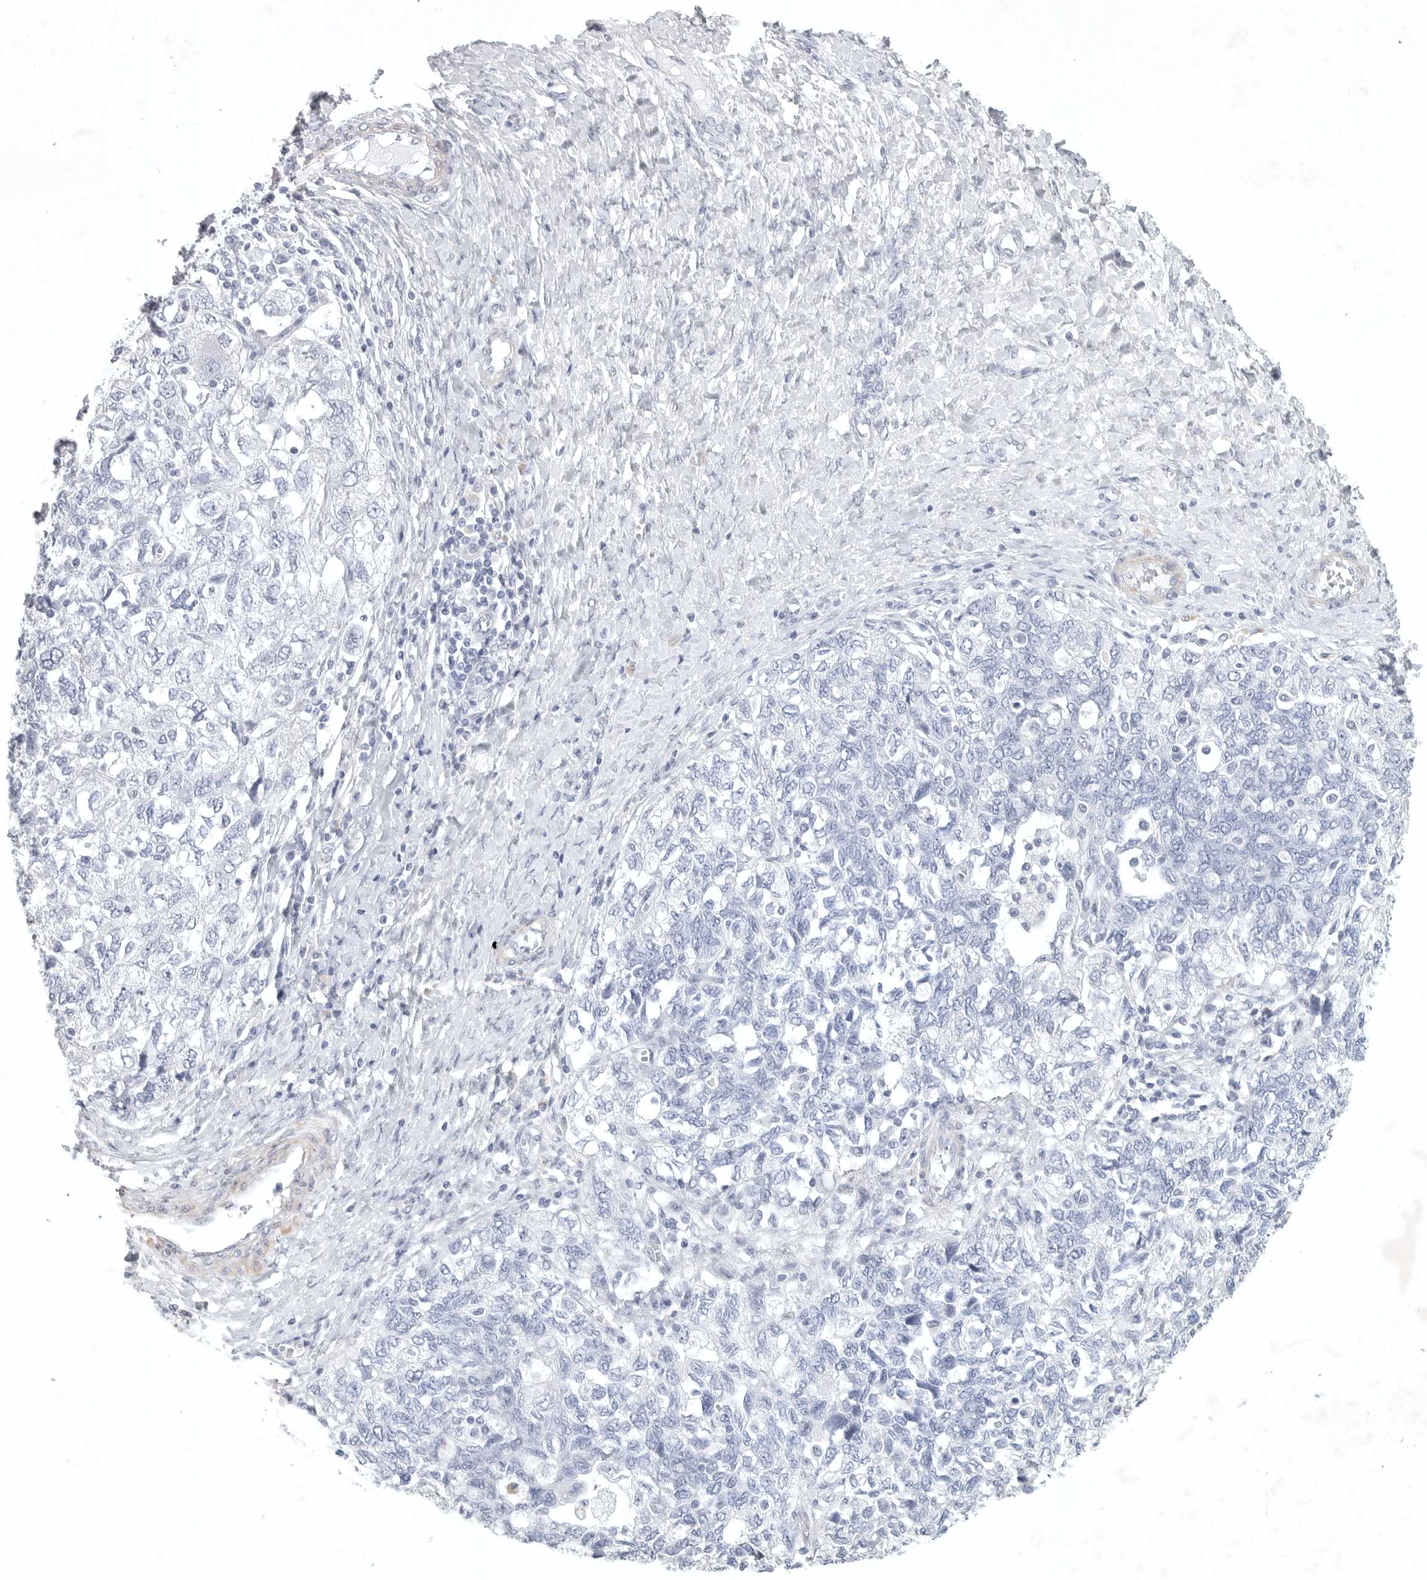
{"staining": {"intensity": "negative", "quantity": "none", "location": "none"}, "tissue": "ovarian cancer", "cell_type": "Tumor cells", "image_type": "cancer", "snomed": [{"axis": "morphology", "description": "Carcinoma, NOS"}, {"axis": "morphology", "description": "Cystadenocarcinoma, serous, NOS"}, {"axis": "topography", "description": "Ovary"}], "caption": "Ovarian cancer was stained to show a protein in brown. There is no significant staining in tumor cells. (Stains: DAB (3,3'-diaminobenzidine) immunohistochemistry (IHC) with hematoxylin counter stain, Microscopy: brightfield microscopy at high magnification).", "gene": "TNR", "patient": {"sex": "female", "age": 69}}